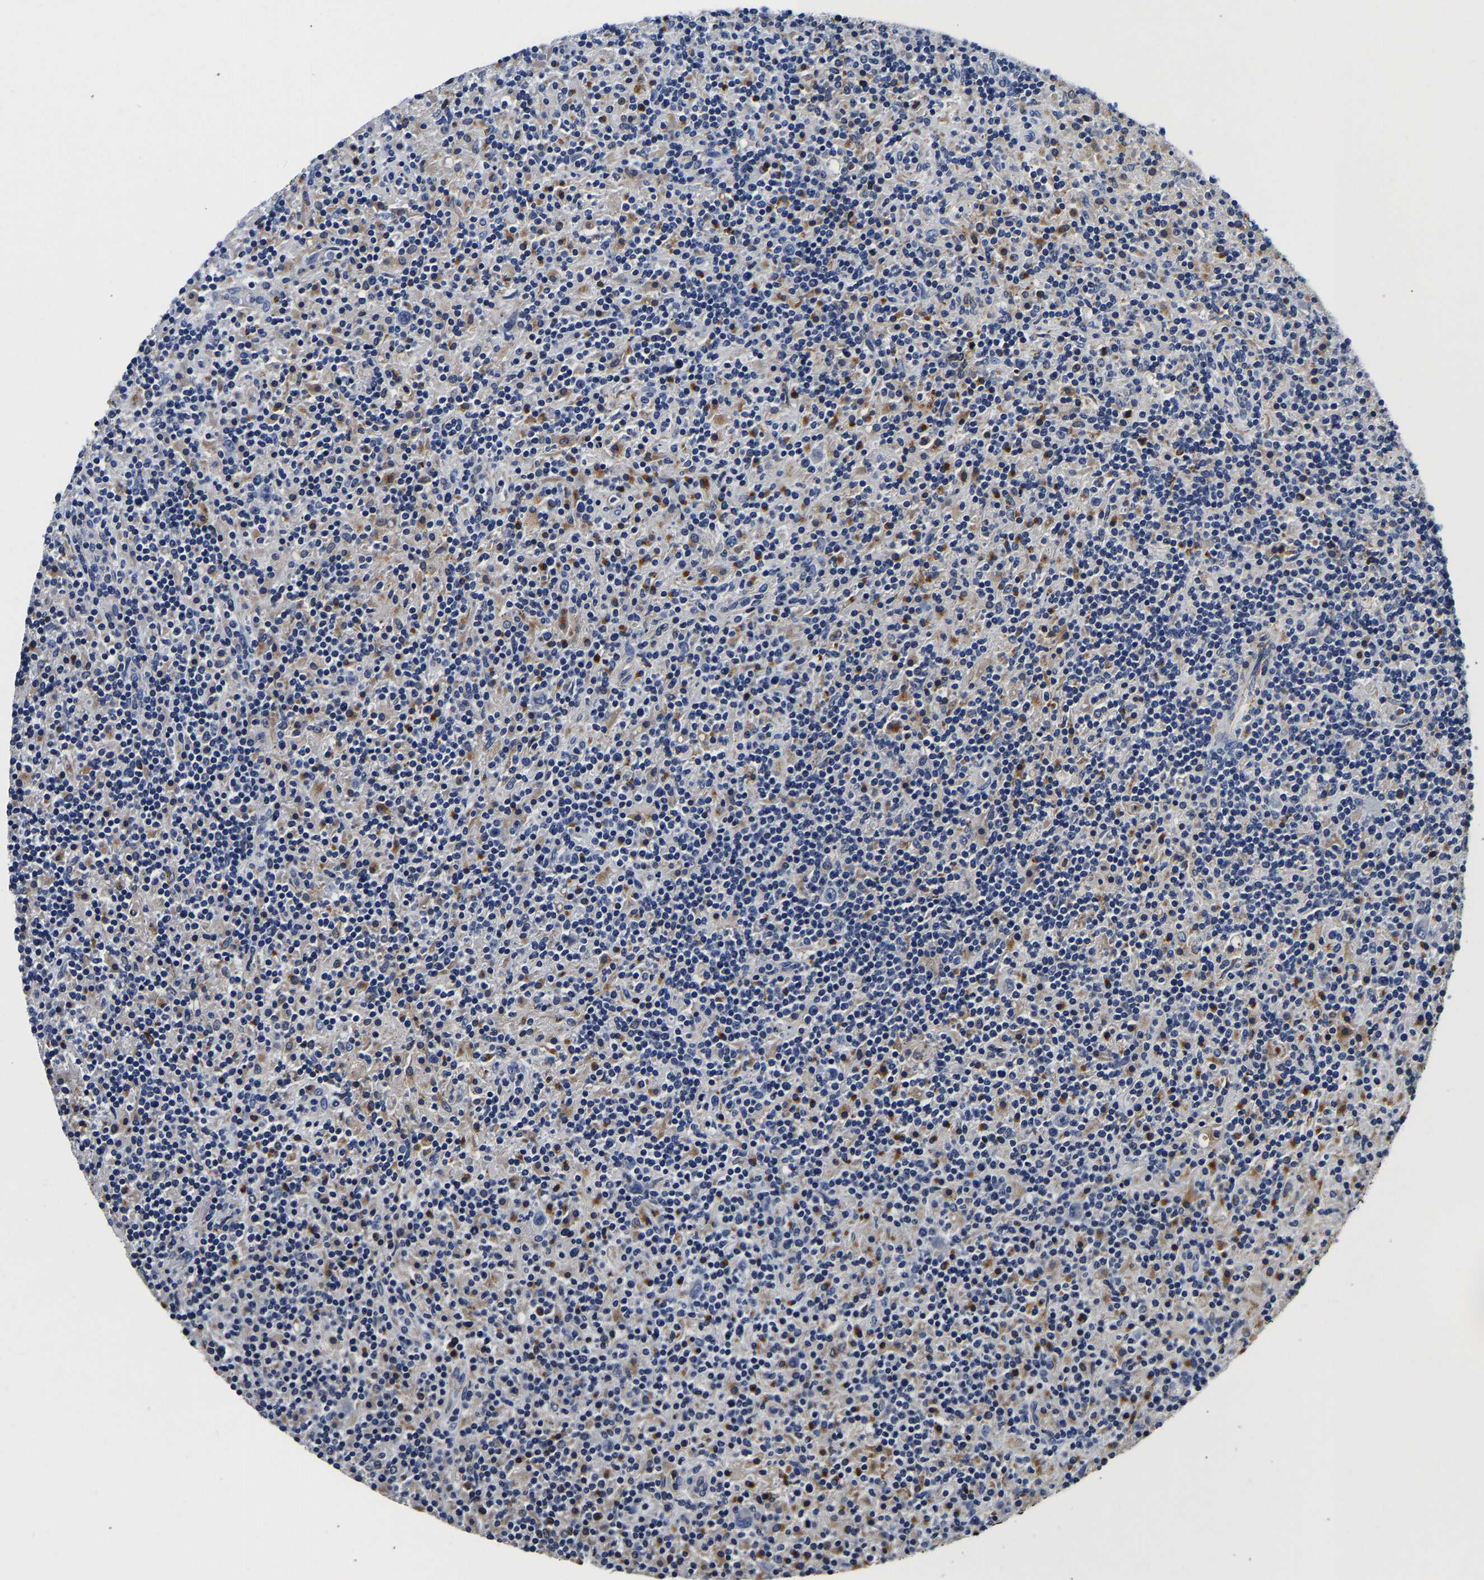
{"staining": {"intensity": "negative", "quantity": "none", "location": "none"}, "tissue": "lymphoma", "cell_type": "Tumor cells", "image_type": "cancer", "snomed": [{"axis": "morphology", "description": "Hodgkin's disease, NOS"}, {"axis": "topography", "description": "Lymph node"}], "caption": "Immunohistochemistry (IHC) photomicrograph of neoplastic tissue: human Hodgkin's disease stained with DAB (3,3'-diaminobenzidine) shows no significant protein expression in tumor cells.", "gene": "GRN", "patient": {"sex": "male", "age": 70}}